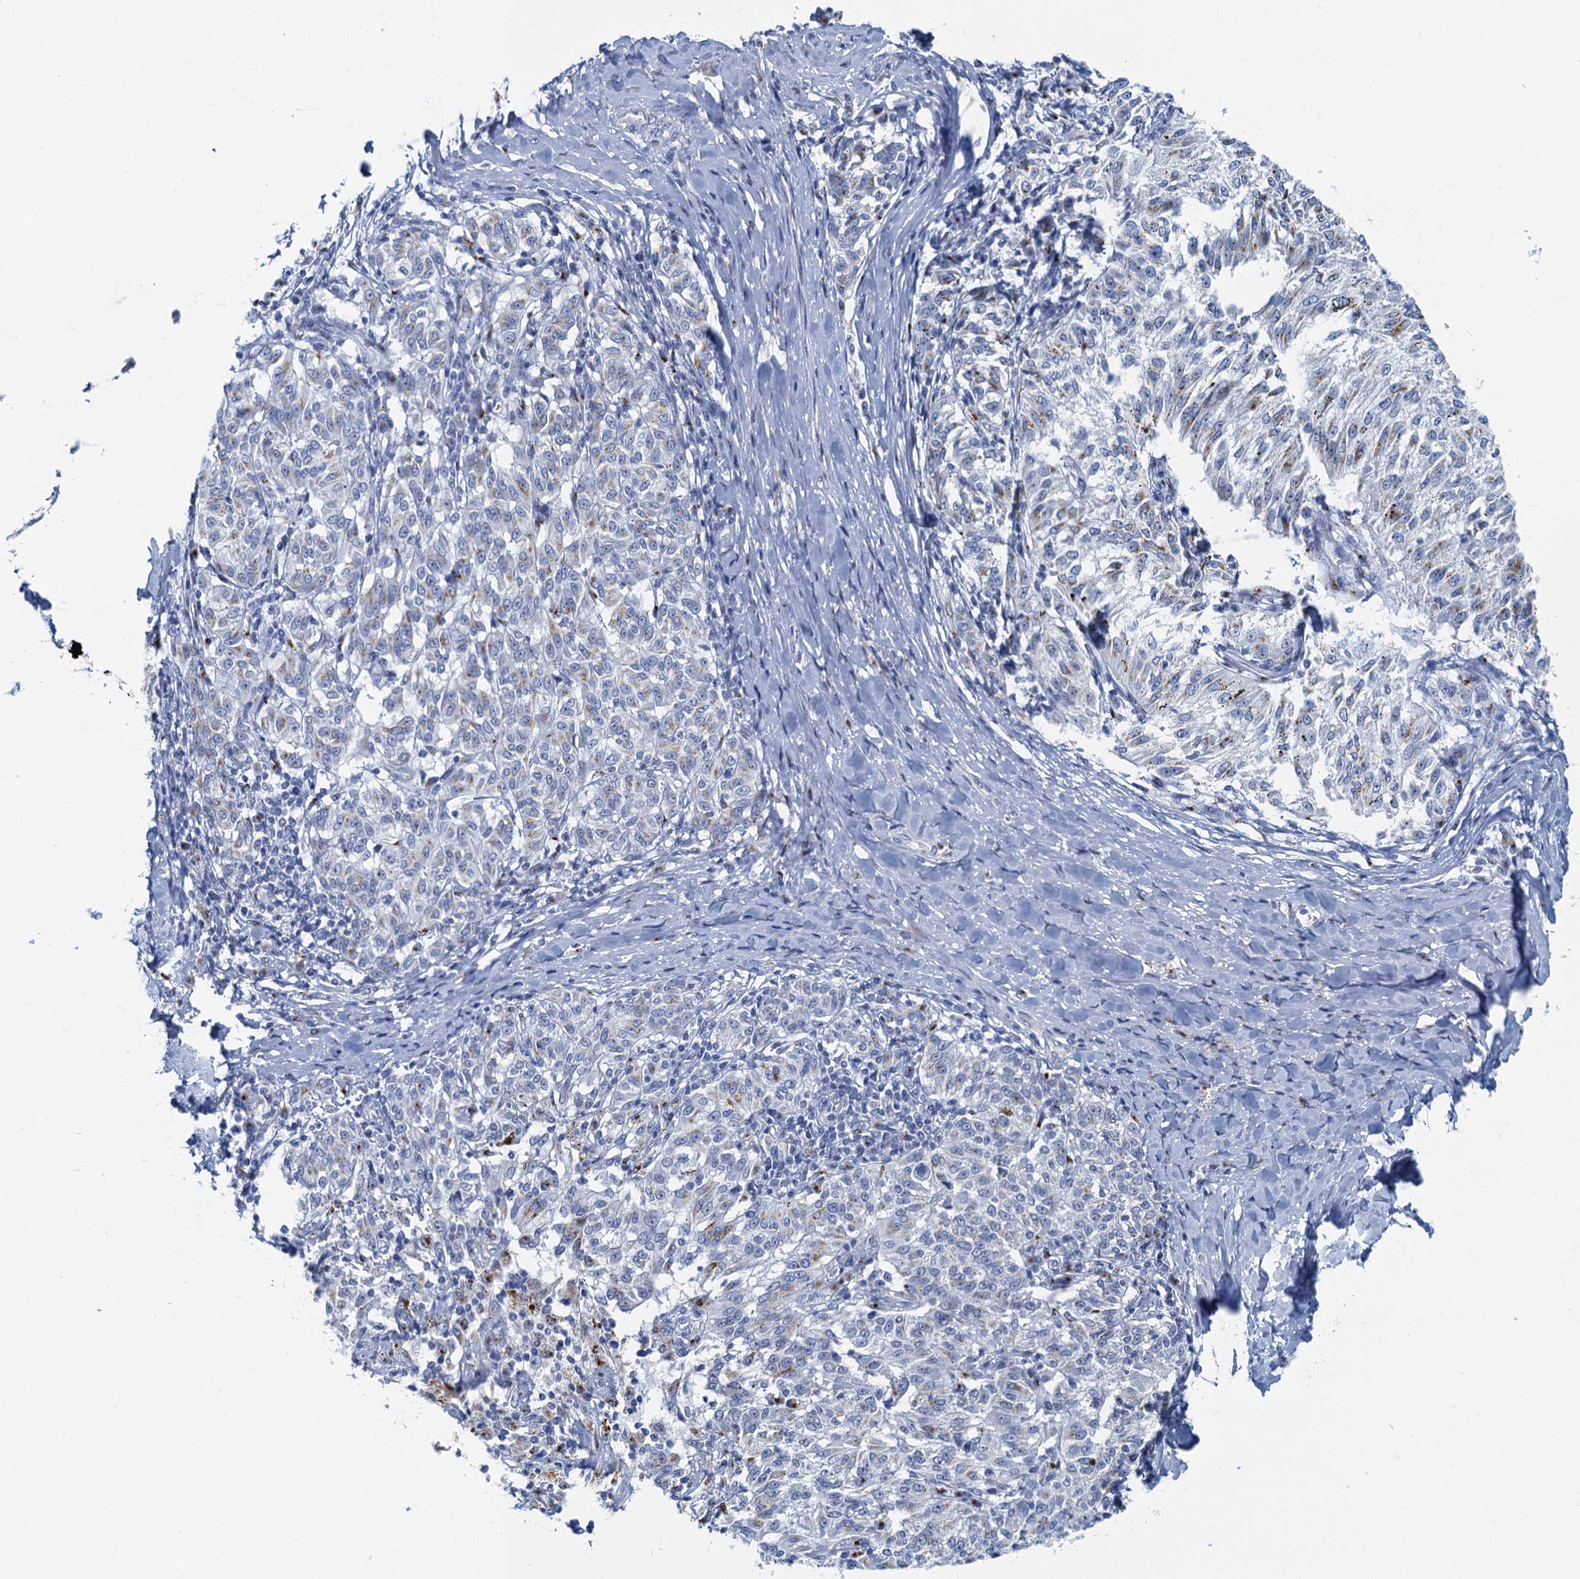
{"staining": {"intensity": "negative", "quantity": "none", "location": "none"}, "tissue": "melanoma", "cell_type": "Tumor cells", "image_type": "cancer", "snomed": [{"axis": "morphology", "description": "Malignant melanoma, NOS"}, {"axis": "topography", "description": "Skin"}], "caption": "Immunohistochemistry (IHC) histopathology image of neoplastic tissue: malignant melanoma stained with DAB (3,3'-diaminobenzidine) exhibits no significant protein staining in tumor cells.", "gene": "LYPD3", "patient": {"sex": "female", "age": 72}}